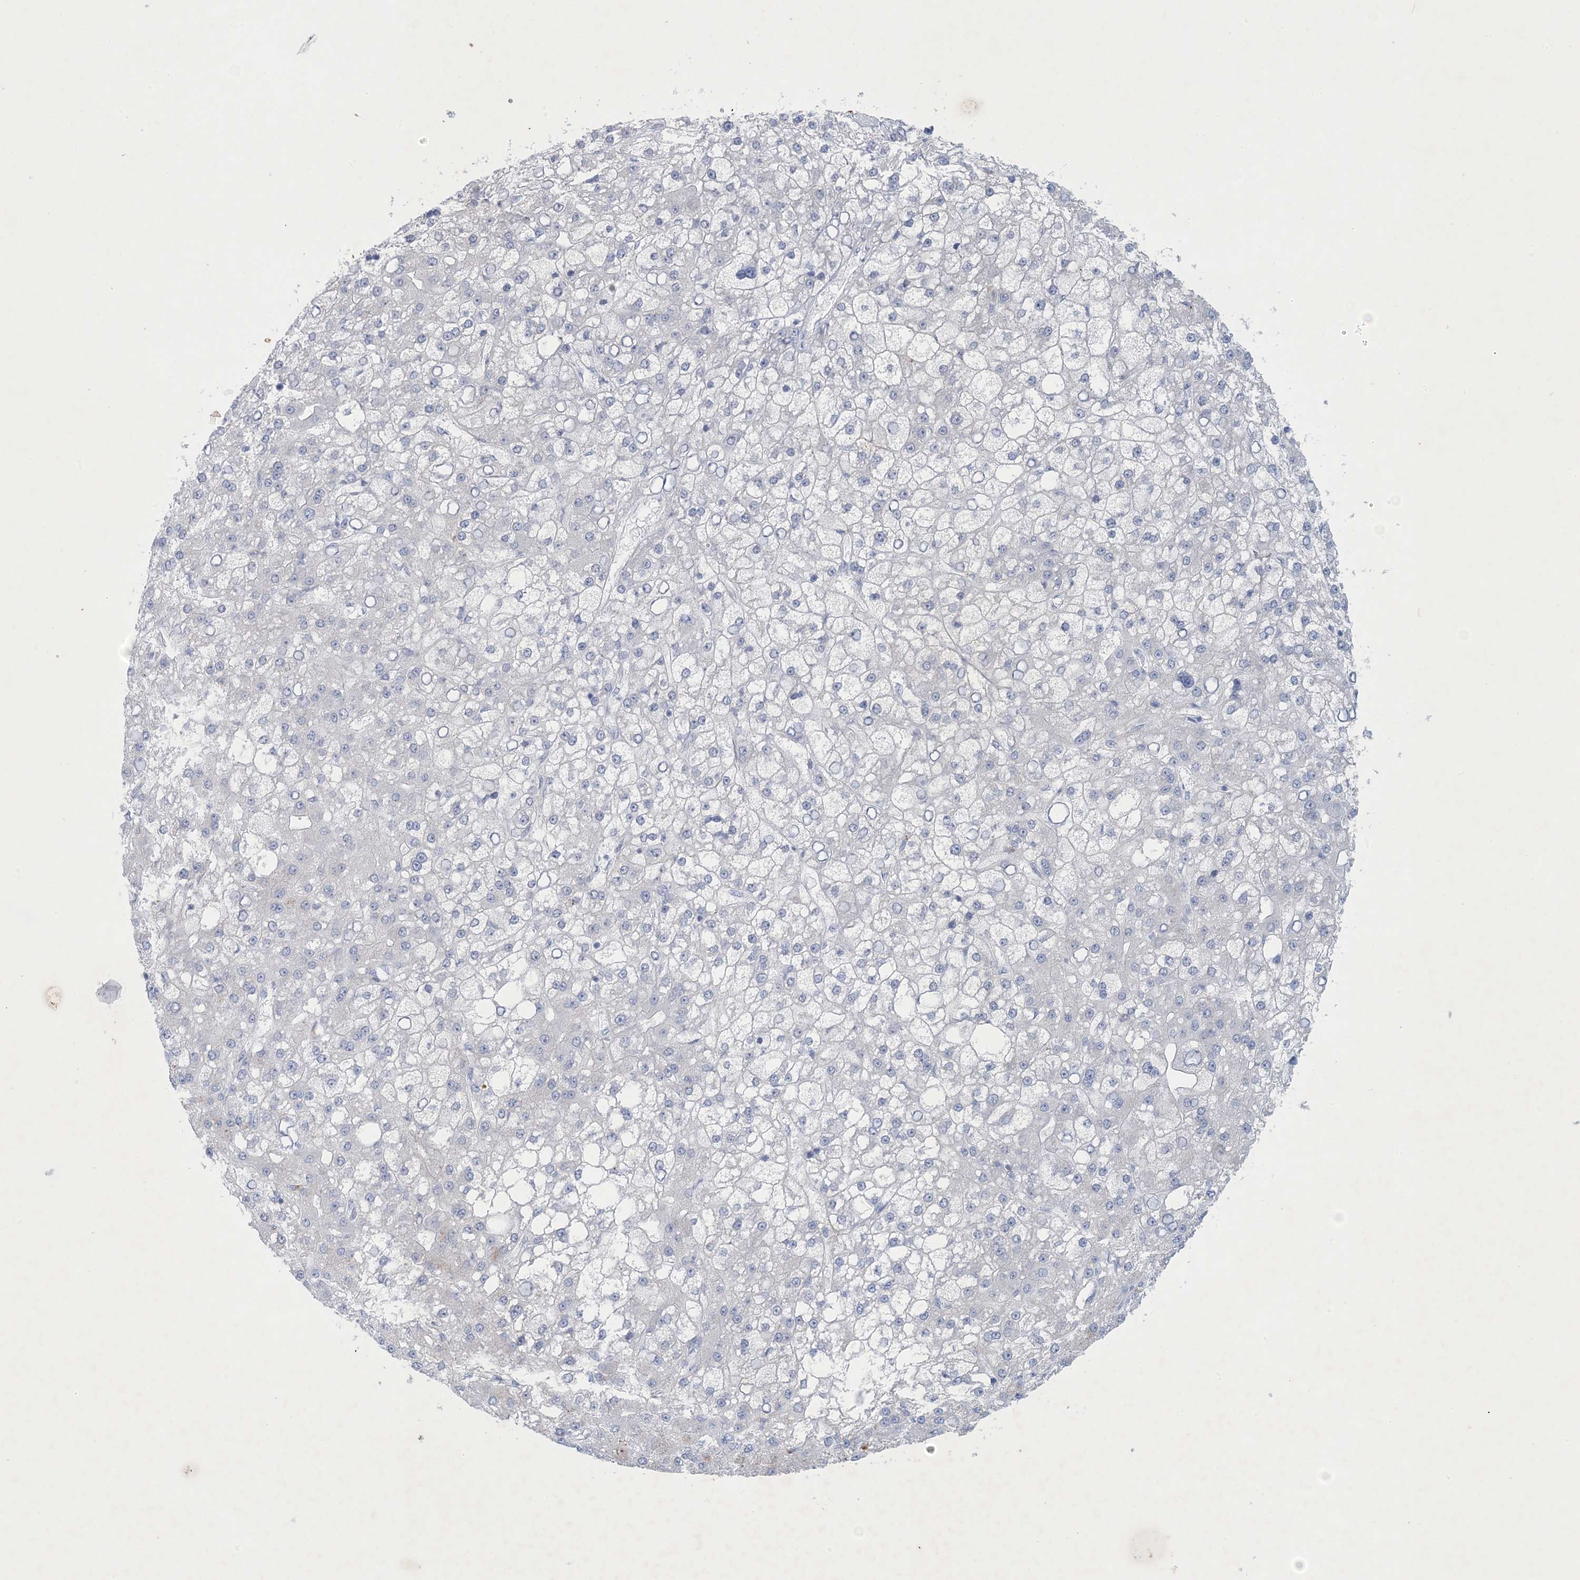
{"staining": {"intensity": "negative", "quantity": "none", "location": "none"}, "tissue": "liver cancer", "cell_type": "Tumor cells", "image_type": "cancer", "snomed": [{"axis": "morphology", "description": "Carcinoma, Hepatocellular, NOS"}, {"axis": "topography", "description": "Liver"}], "caption": "The micrograph shows no significant staining in tumor cells of hepatocellular carcinoma (liver).", "gene": "GABRG1", "patient": {"sex": "male", "age": 67}}